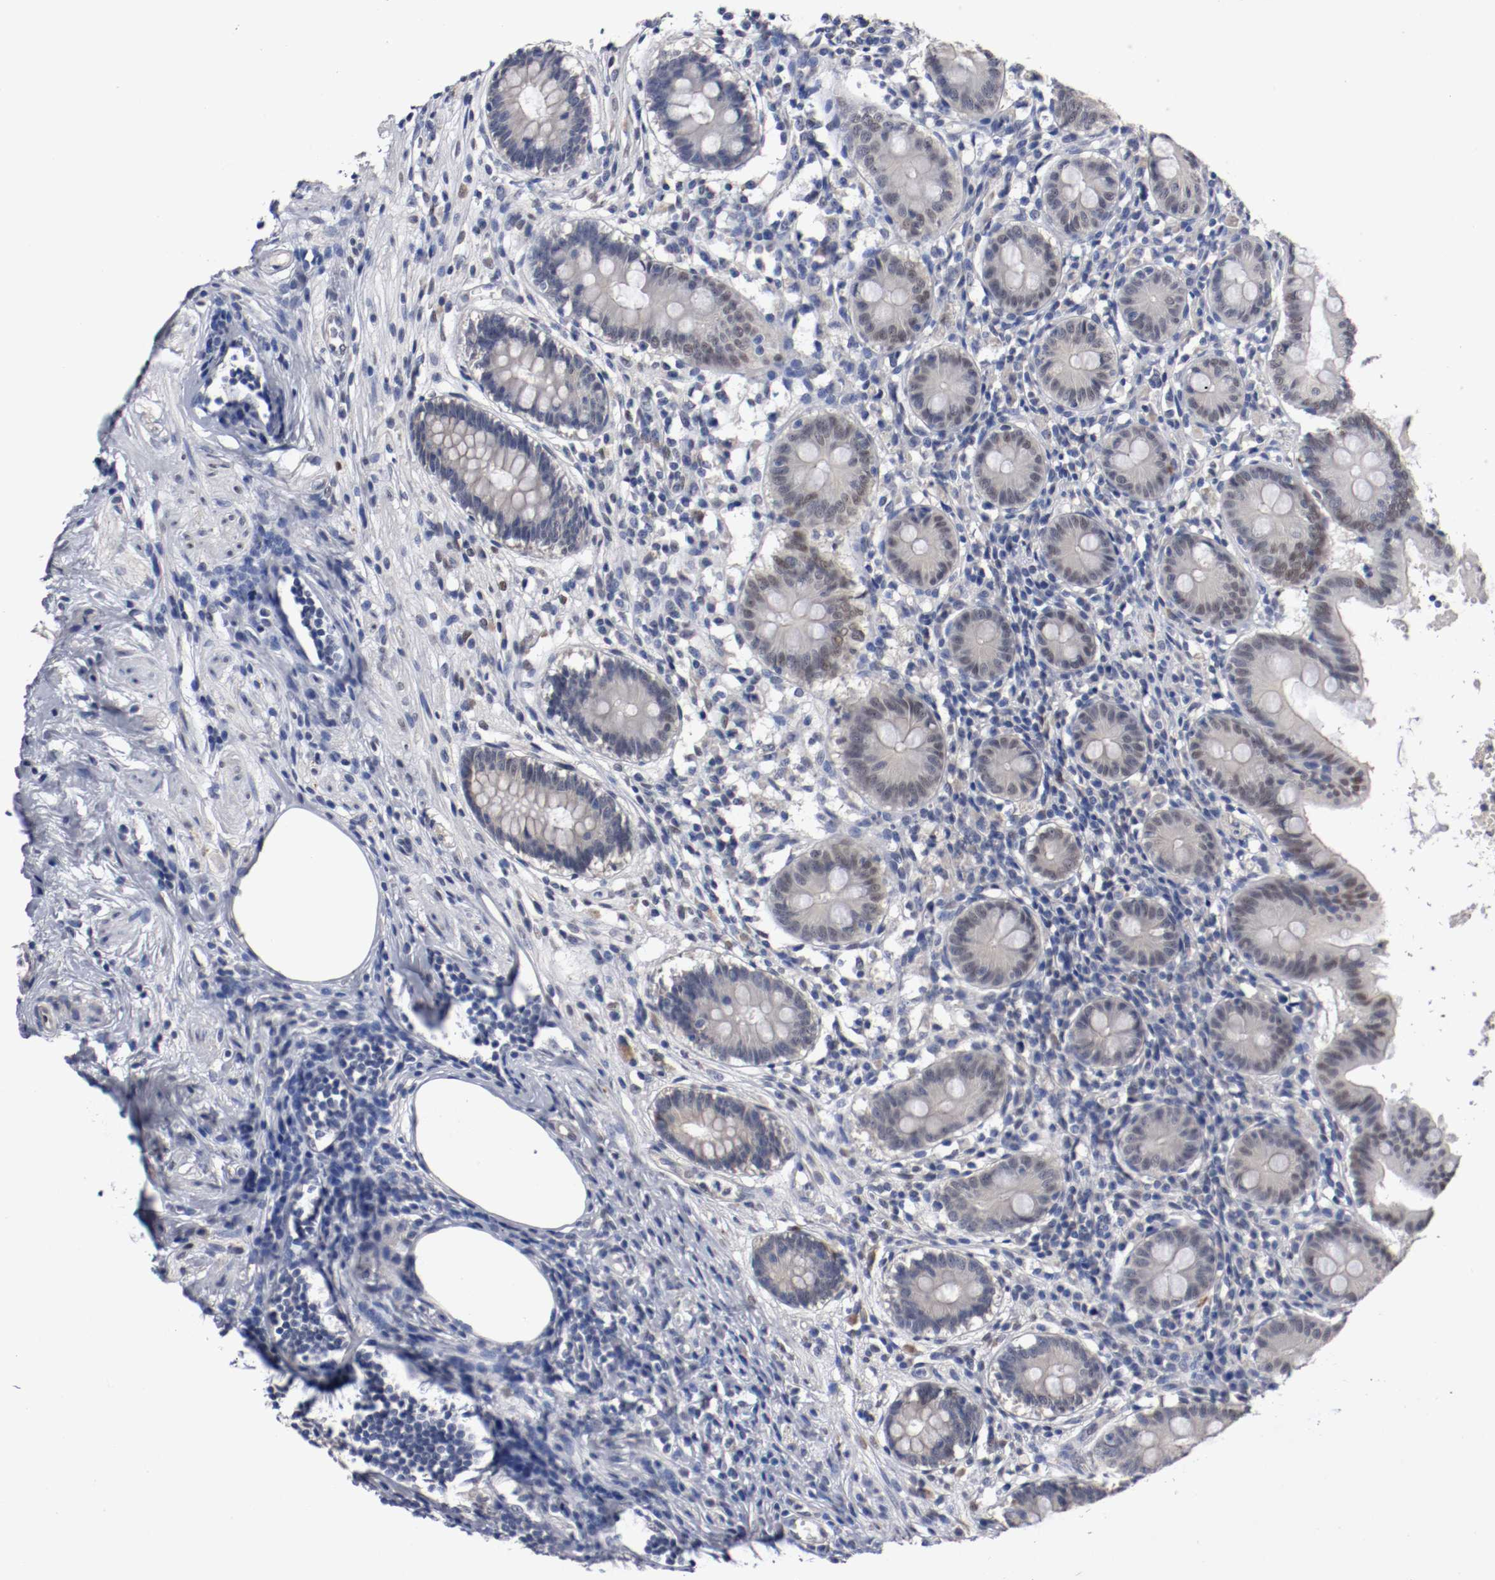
{"staining": {"intensity": "moderate", "quantity": "25%-75%", "location": "cytoplasmic/membranous,nuclear"}, "tissue": "appendix", "cell_type": "Glandular cells", "image_type": "normal", "snomed": [{"axis": "morphology", "description": "Normal tissue, NOS"}, {"axis": "topography", "description": "Appendix"}], "caption": "The photomicrograph displays staining of normal appendix, revealing moderate cytoplasmic/membranous,nuclear protein staining (brown color) within glandular cells.", "gene": "FOSL2", "patient": {"sex": "female", "age": 50}}